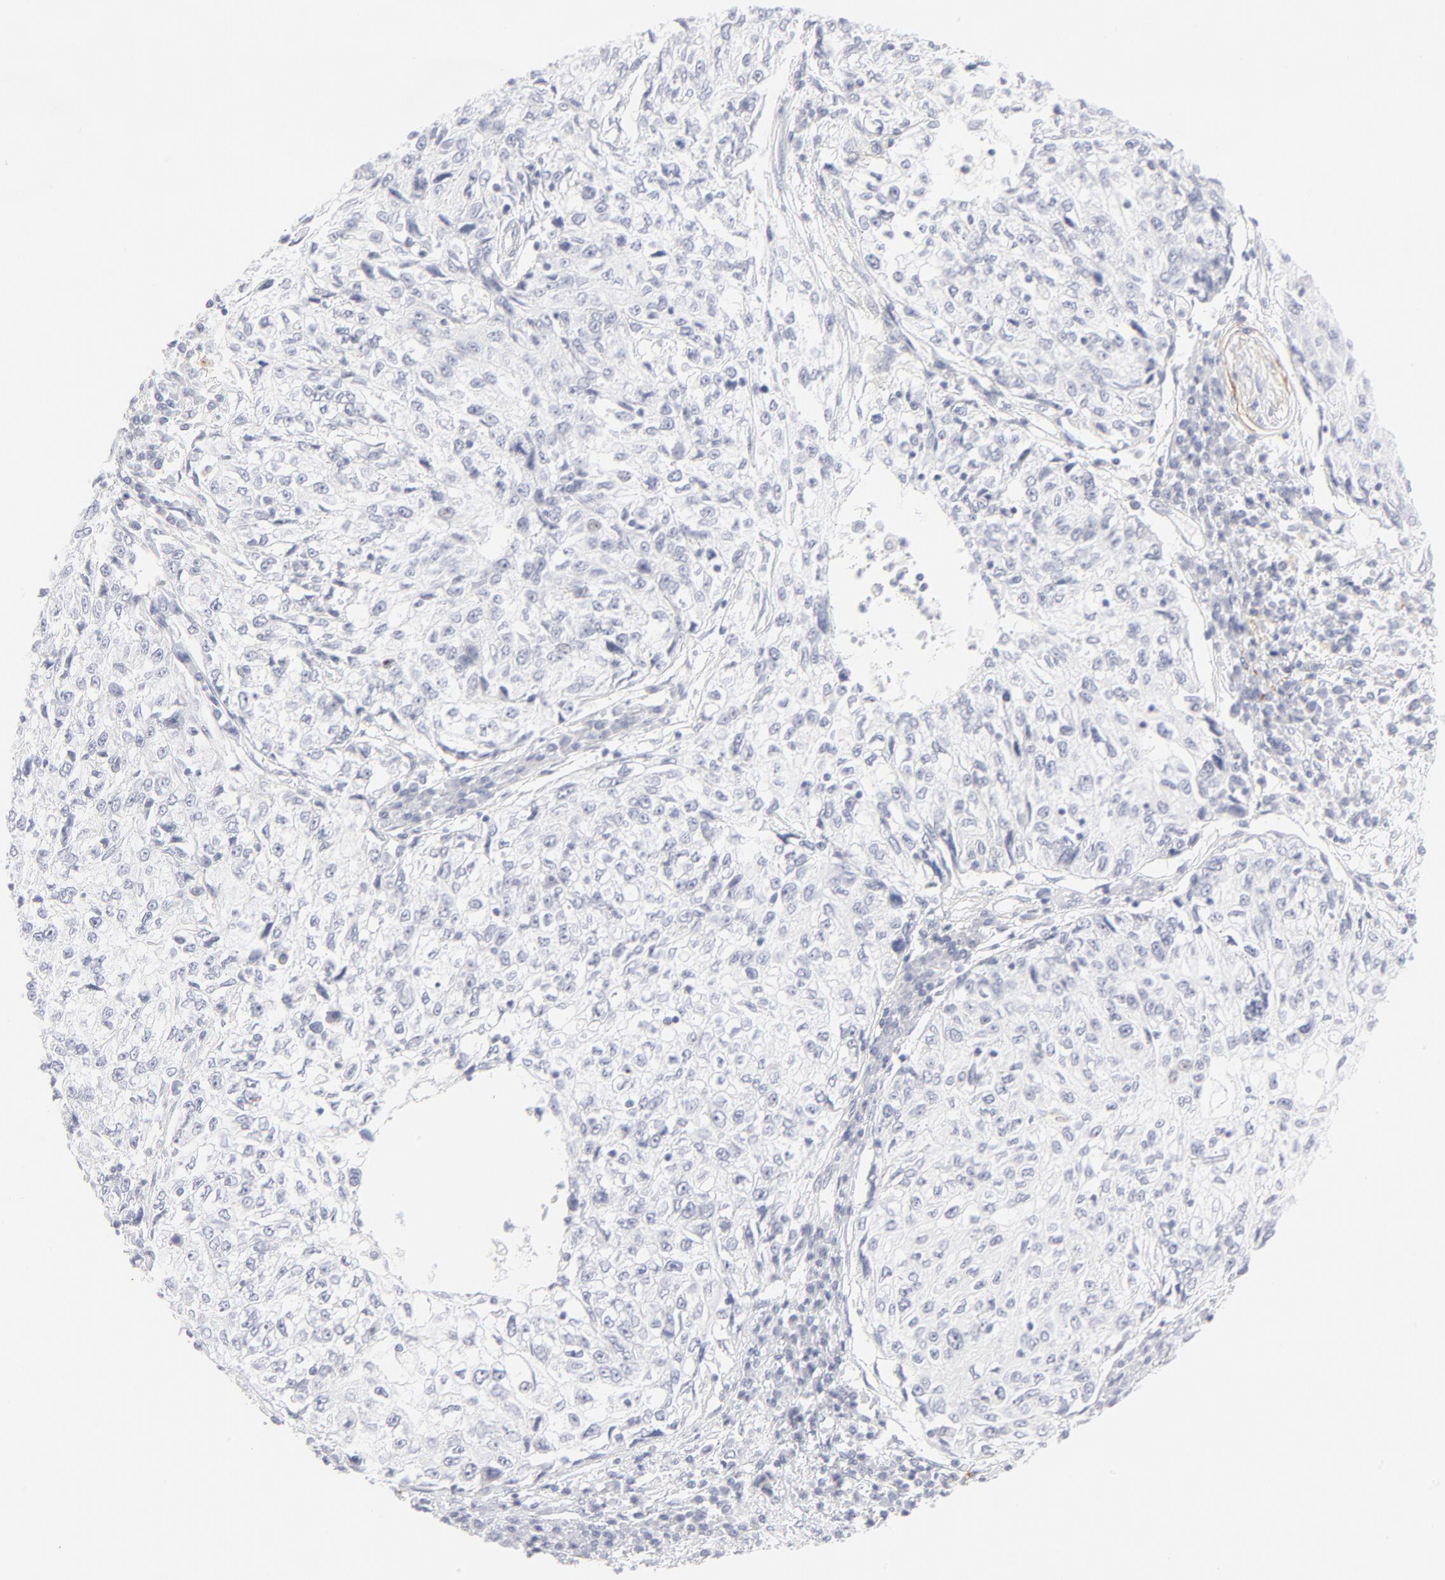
{"staining": {"intensity": "negative", "quantity": "none", "location": "none"}, "tissue": "cervical cancer", "cell_type": "Tumor cells", "image_type": "cancer", "snomed": [{"axis": "morphology", "description": "Squamous cell carcinoma, NOS"}, {"axis": "topography", "description": "Cervix"}], "caption": "Human cervical squamous cell carcinoma stained for a protein using IHC shows no staining in tumor cells.", "gene": "CCR7", "patient": {"sex": "female", "age": 57}}